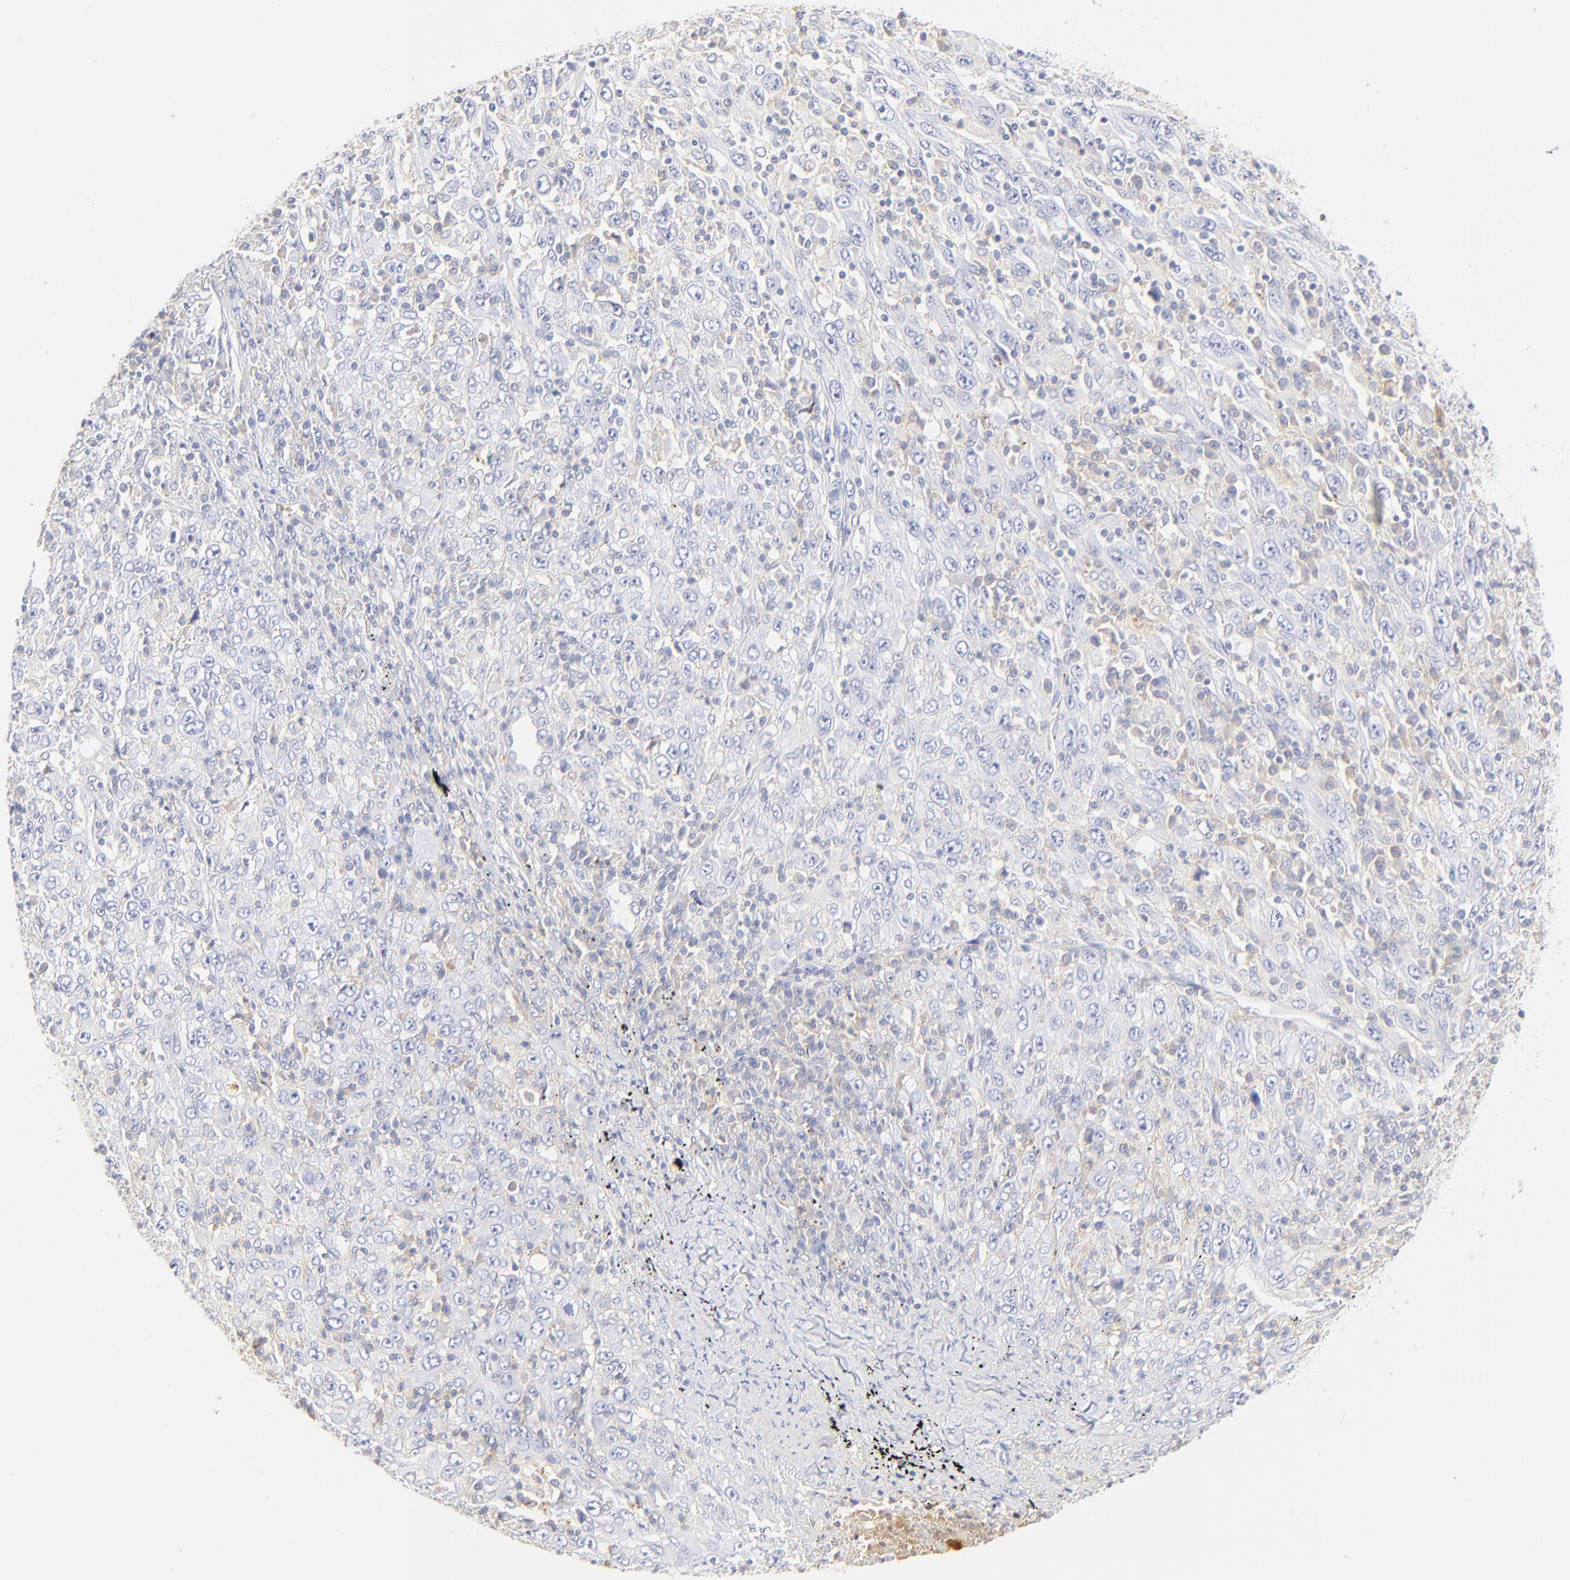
{"staining": {"intensity": "negative", "quantity": "none", "location": "none"}, "tissue": "melanoma", "cell_type": "Tumor cells", "image_type": "cancer", "snomed": [{"axis": "morphology", "description": "Malignant melanoma, Metastatic site"}, {"axis": "topography", "description": "Skin"}], "caption": "Immunohistochemistry of human malignant melanoma (metastatic site) displays no staining in tumor cells.", "gene": "MDGA2", "patient": {"sex": "female", "age": 56}}